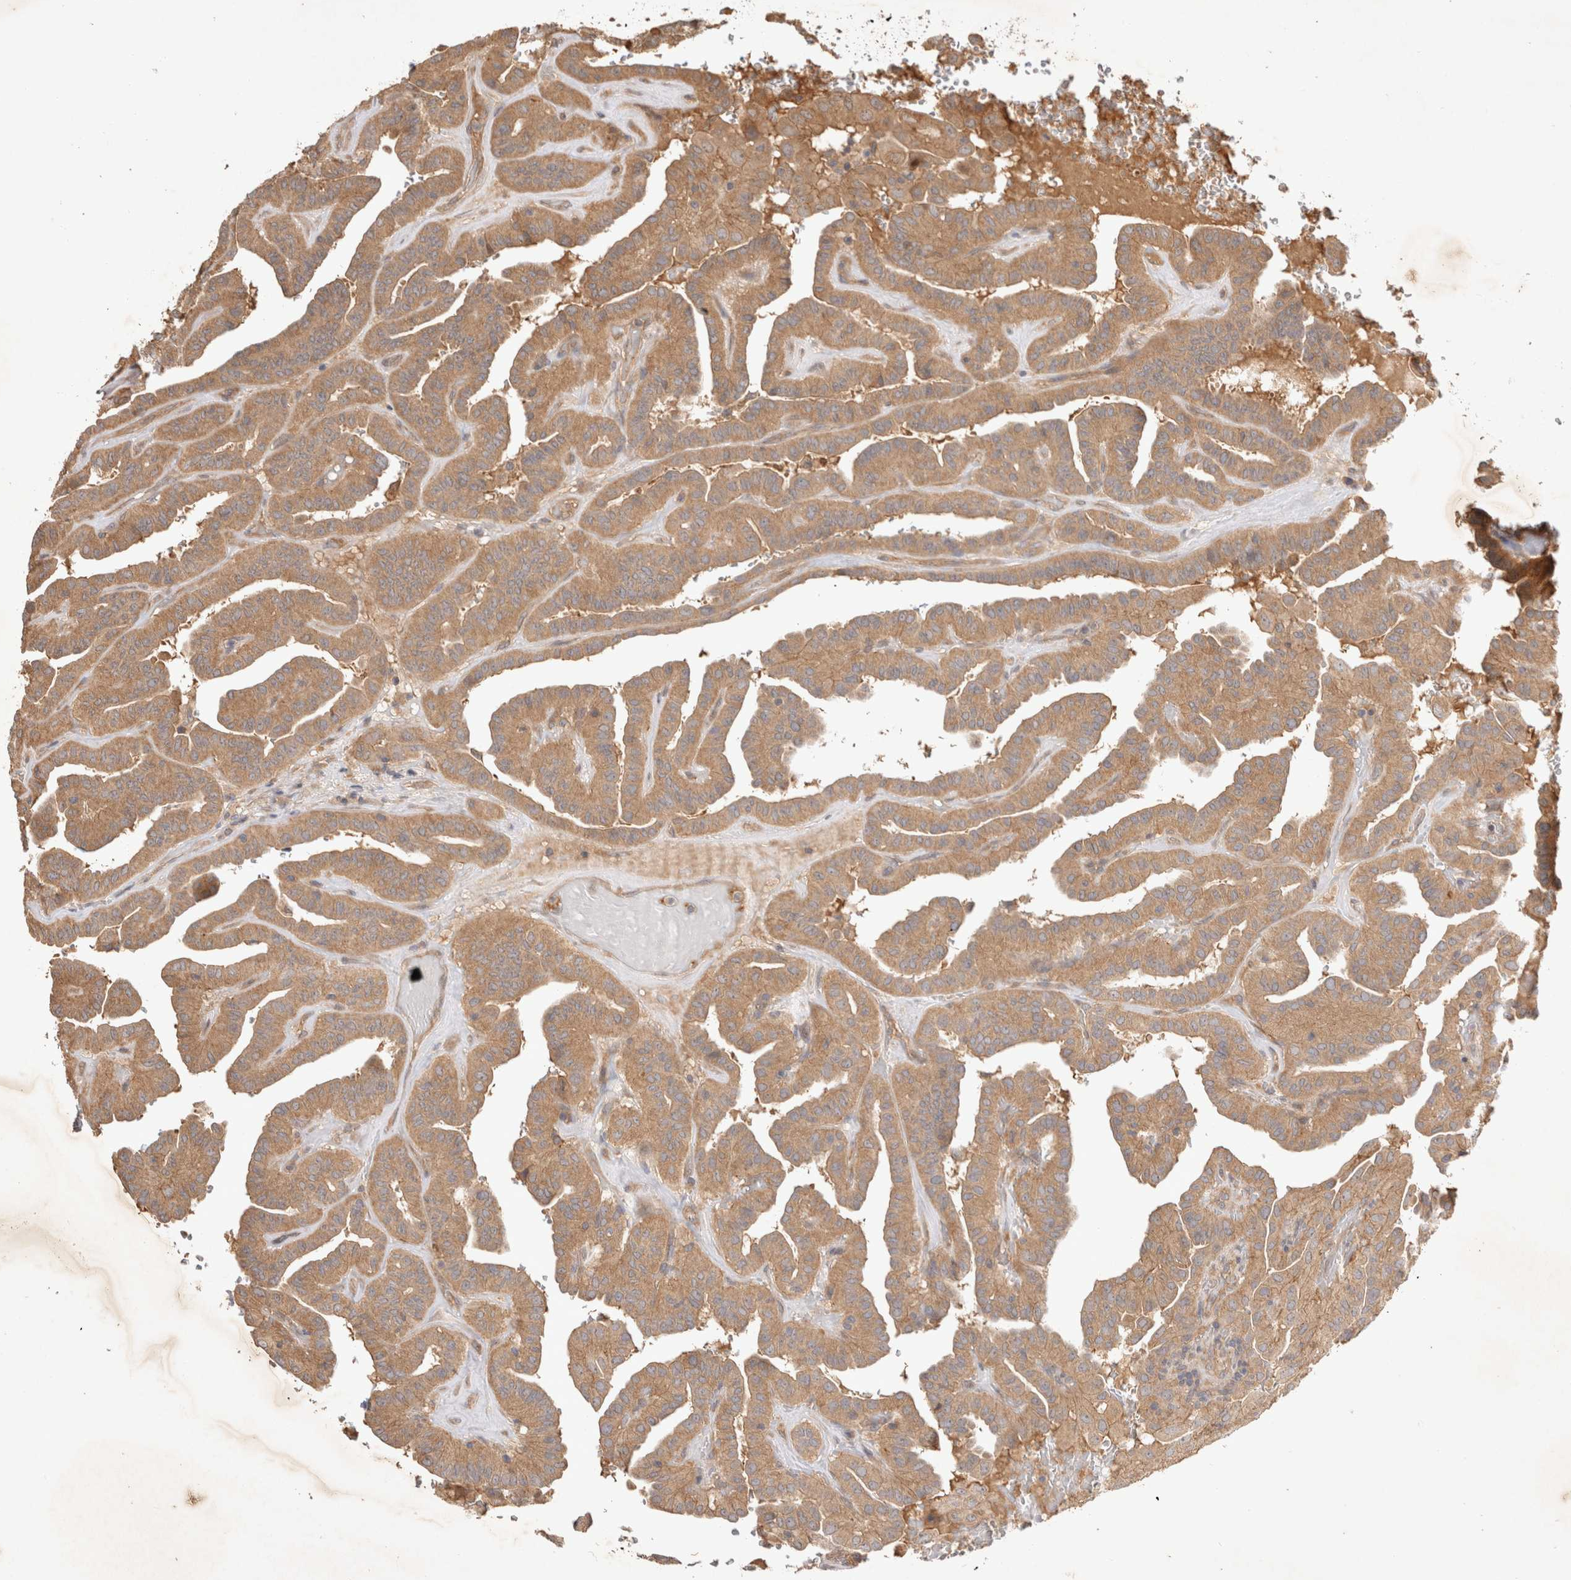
{"staining": {"intensity": "moderate", "quantity": ">75%", "location": "cytoplasmic/membranous"}, "tissue": "thyroid cancer", "cell_type": "Tumor cells", "image_type": "cancer", "snomed": [{"axis": "morphology", "description": "Papillary adenocarcinoma, NOS"}, {"axis": "topography", "description": "Thyroid gland"}], "caption": "A brown stain shows moderate cytoplasmic/membranous positivity of a protein in human thyroid papillary adenocarcinoma tumor cells. The protein of interest is stained brown, and the nuclei are stained in blue (DAB (3,3'-diaminobenzidine) IHC with brightfield microscopy, high magnification).", "gene": "YES1", "patient": {"sex": "male", "age": 77}}